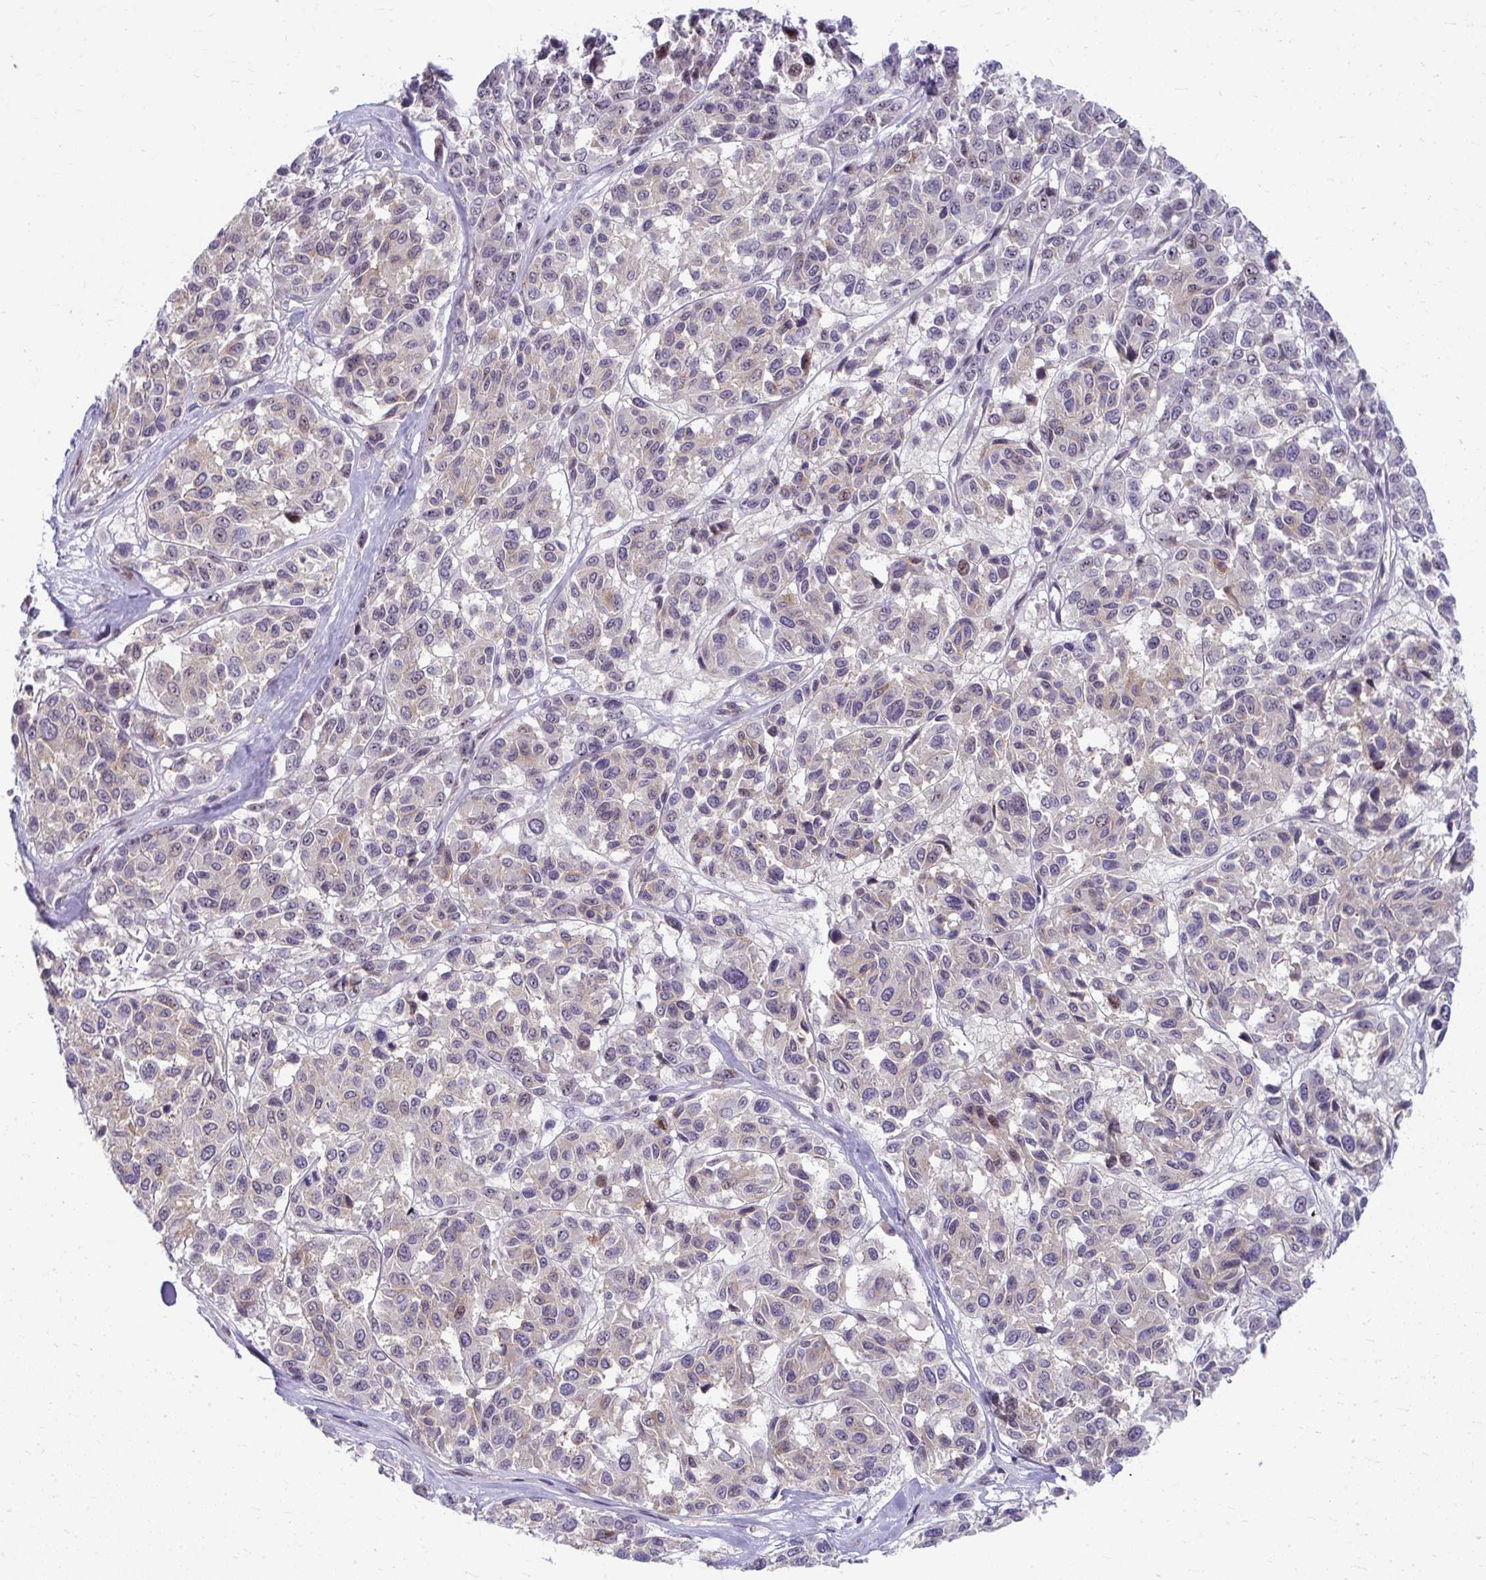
{"staining": {"intensity": "weak", "quantity": "25%-75%", "location": "cytoplasmic/membranous"}, "tissue": "melanoma", "cell_type": "Tumor cells", "image_type": "cancer", "snomed": [{"axis": "morphology", "description": "Malignant melanoma, NOS"}, {"axis": "topography", "description": "Skin"}], "caption": "An immunohistochemistry histopathology image of neoplastic tissue is shown. Protein staining in brown shows weak cytoplasmic/membranous positivity in malignant melanoma within tumor cells. (DAB IHC with brightfield microscopy, high magnification).", "gene": "MUS81", "patient": {"sex": "female", "age": 66}}